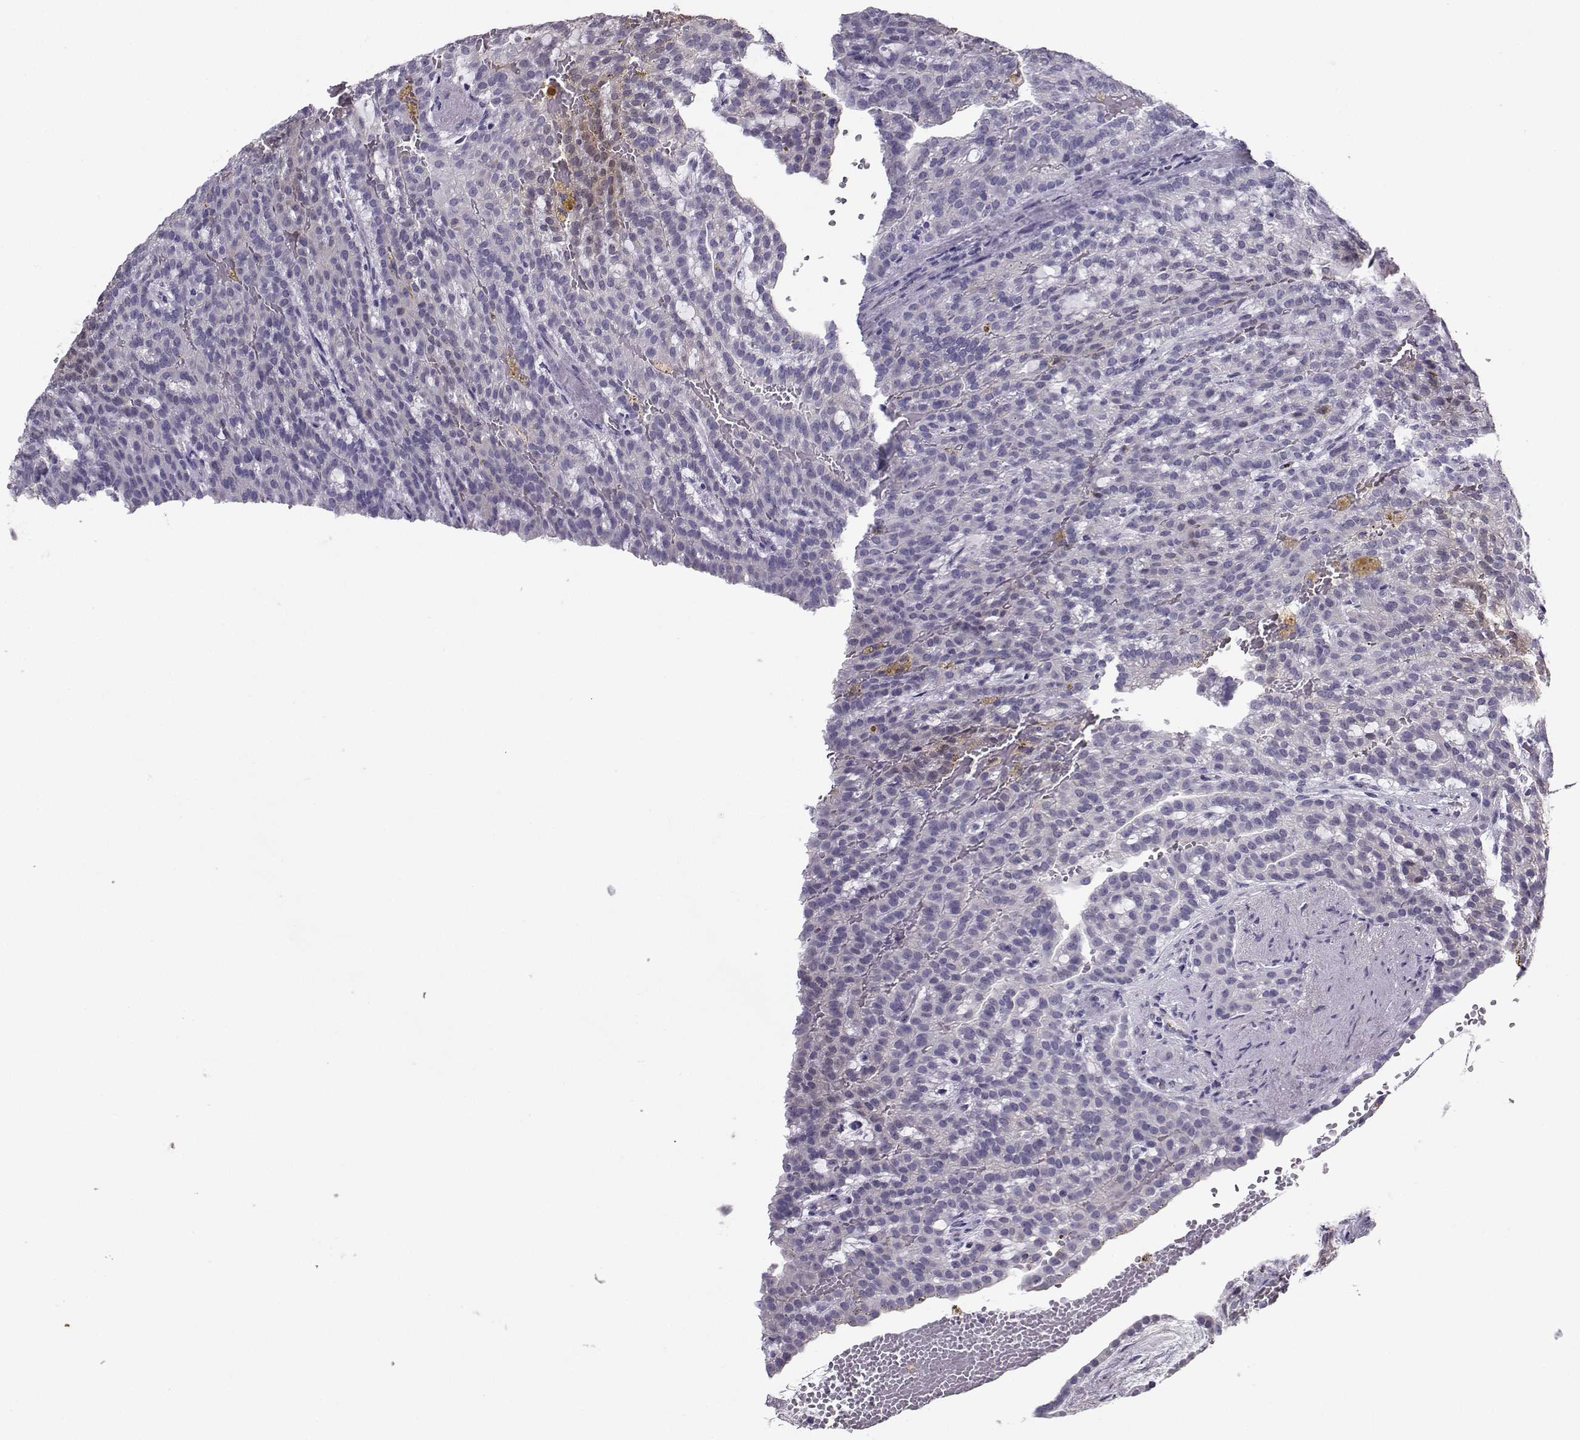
{"staining": {"intensity": "weak", "quantity": "<25%", "location": "nuclear"}, "tissue": "renal cancer", "cell_type": "Tumor cells", "image_type": "cancer", "snomed": [{"axis": "morphology", "description": "Adenocarcinoma, NOS"}, {"axis": "topography", "description": "Kidney"}], "caption": "Human renal cancer stained for a protein using immunohistochemistry displays no staining in tumor cells.", "gene": "PGK1", "patient": {"sex": "male", "age": 63}}